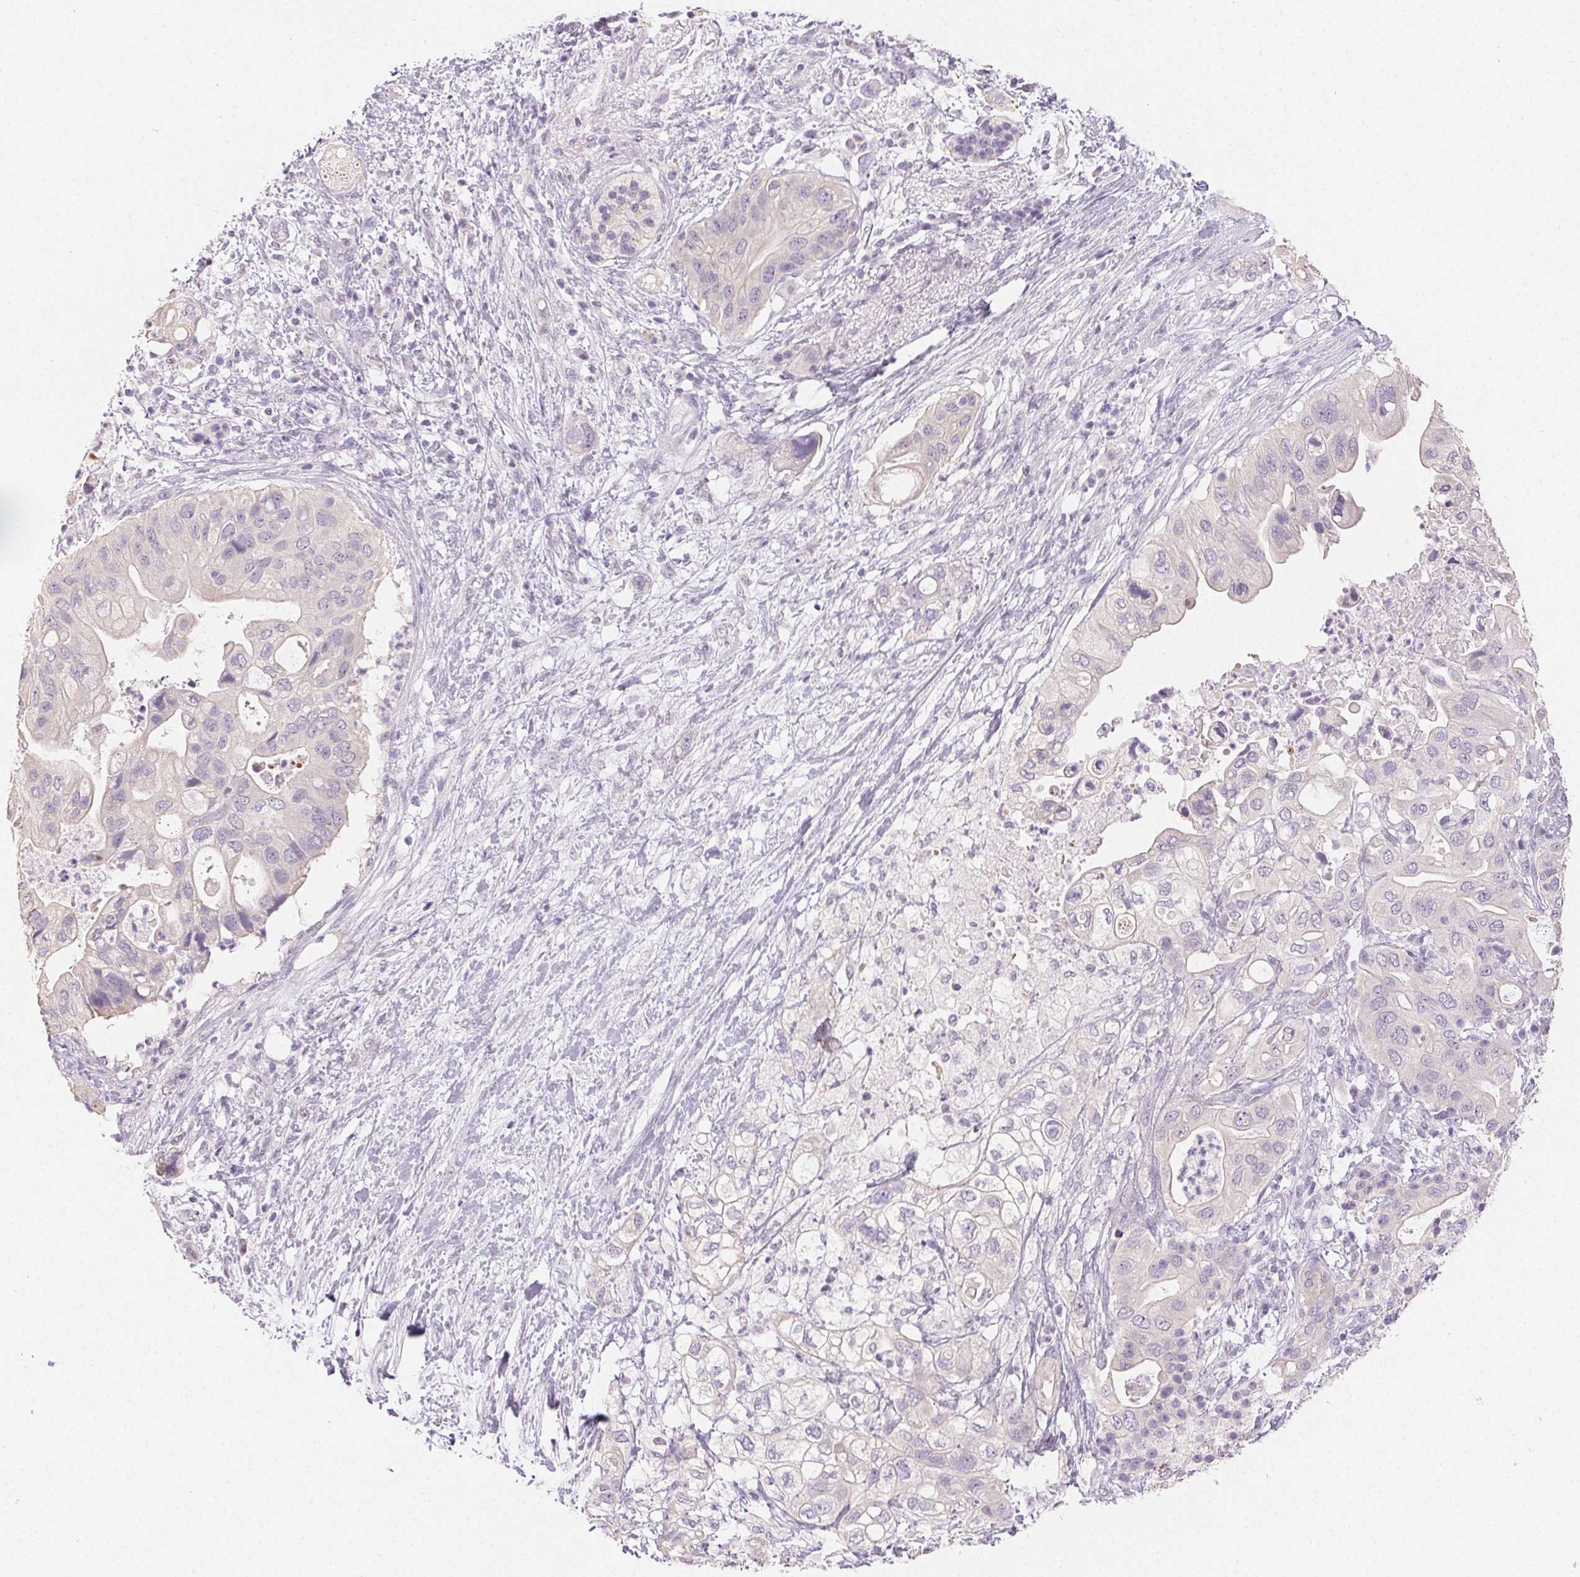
{"staining": {"intensity": "negative", "quantity": "none", "location": "none"}, "tissue": "pancreatic cancer", "cell_type": "Tumor cells", "image_type": "cancer", "snomed": [{"axis": "morphology", "description": "Adenocarcinoma, NOS"}, {"axis": "topography", "description": "Pancreas"}], "caption": "The photomicrograph reveals no significant expression in tumor cells of pancreatic cancer.", "gene": "SFTPD", "patient": {"sex": "female", "age": 72}}